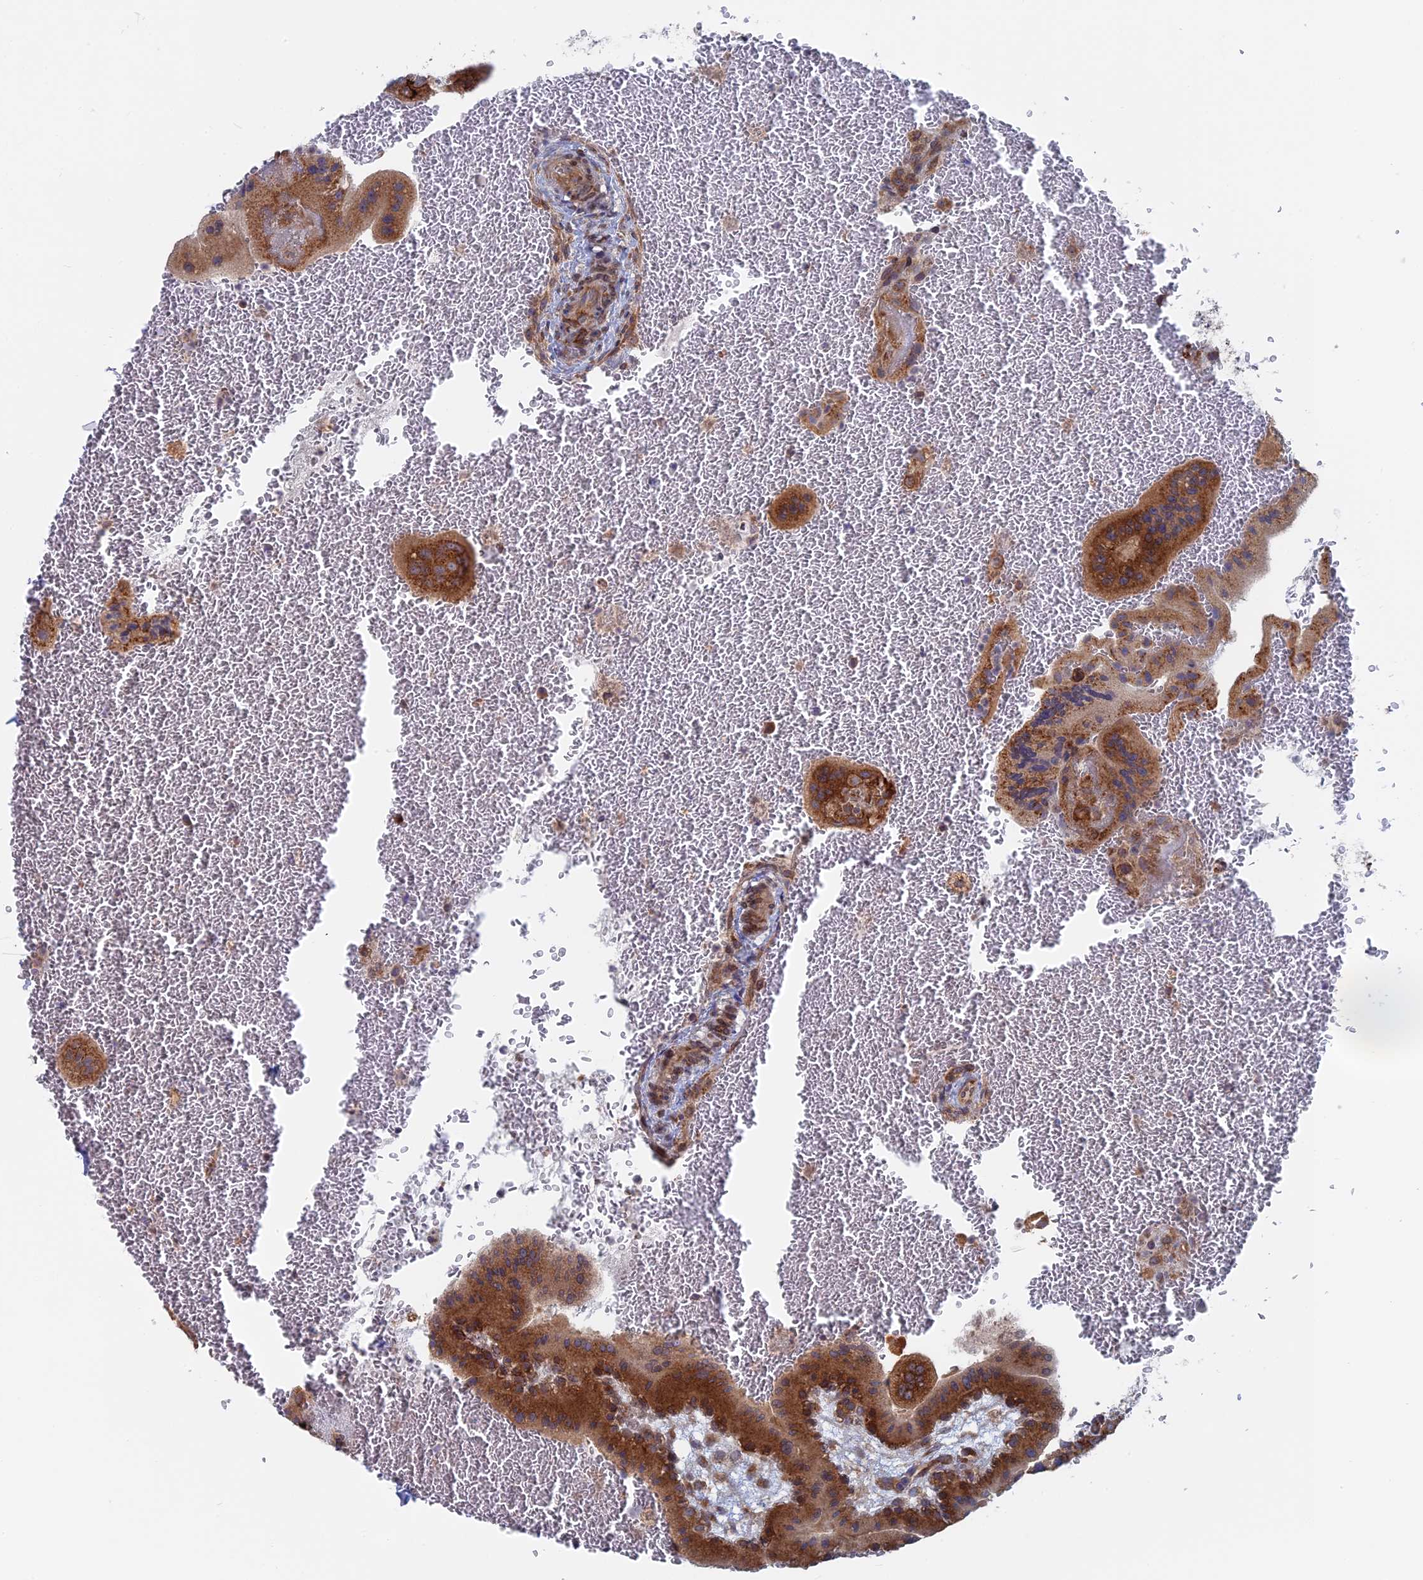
{"staining": {"intensity": "strong", "quantity": ">75%", "location": "cytoplasmic/membranous"}, "tissue": "placenta", "cell_type": "Trophoblastic cells", "image_type": "normal", "snomed": [{"axis": "morphology", "description": "Normal tissue, NOS"}, {"axis": "topography", "description": "Placenta"}], "caption": "A high amount of strong cytoplasmic/membranous positivity is appreciated in about >75% of trophoblastic cells in benign placenta.", "gene": "TBC1D30", "patient": {"sex": "female", "age": 35}}